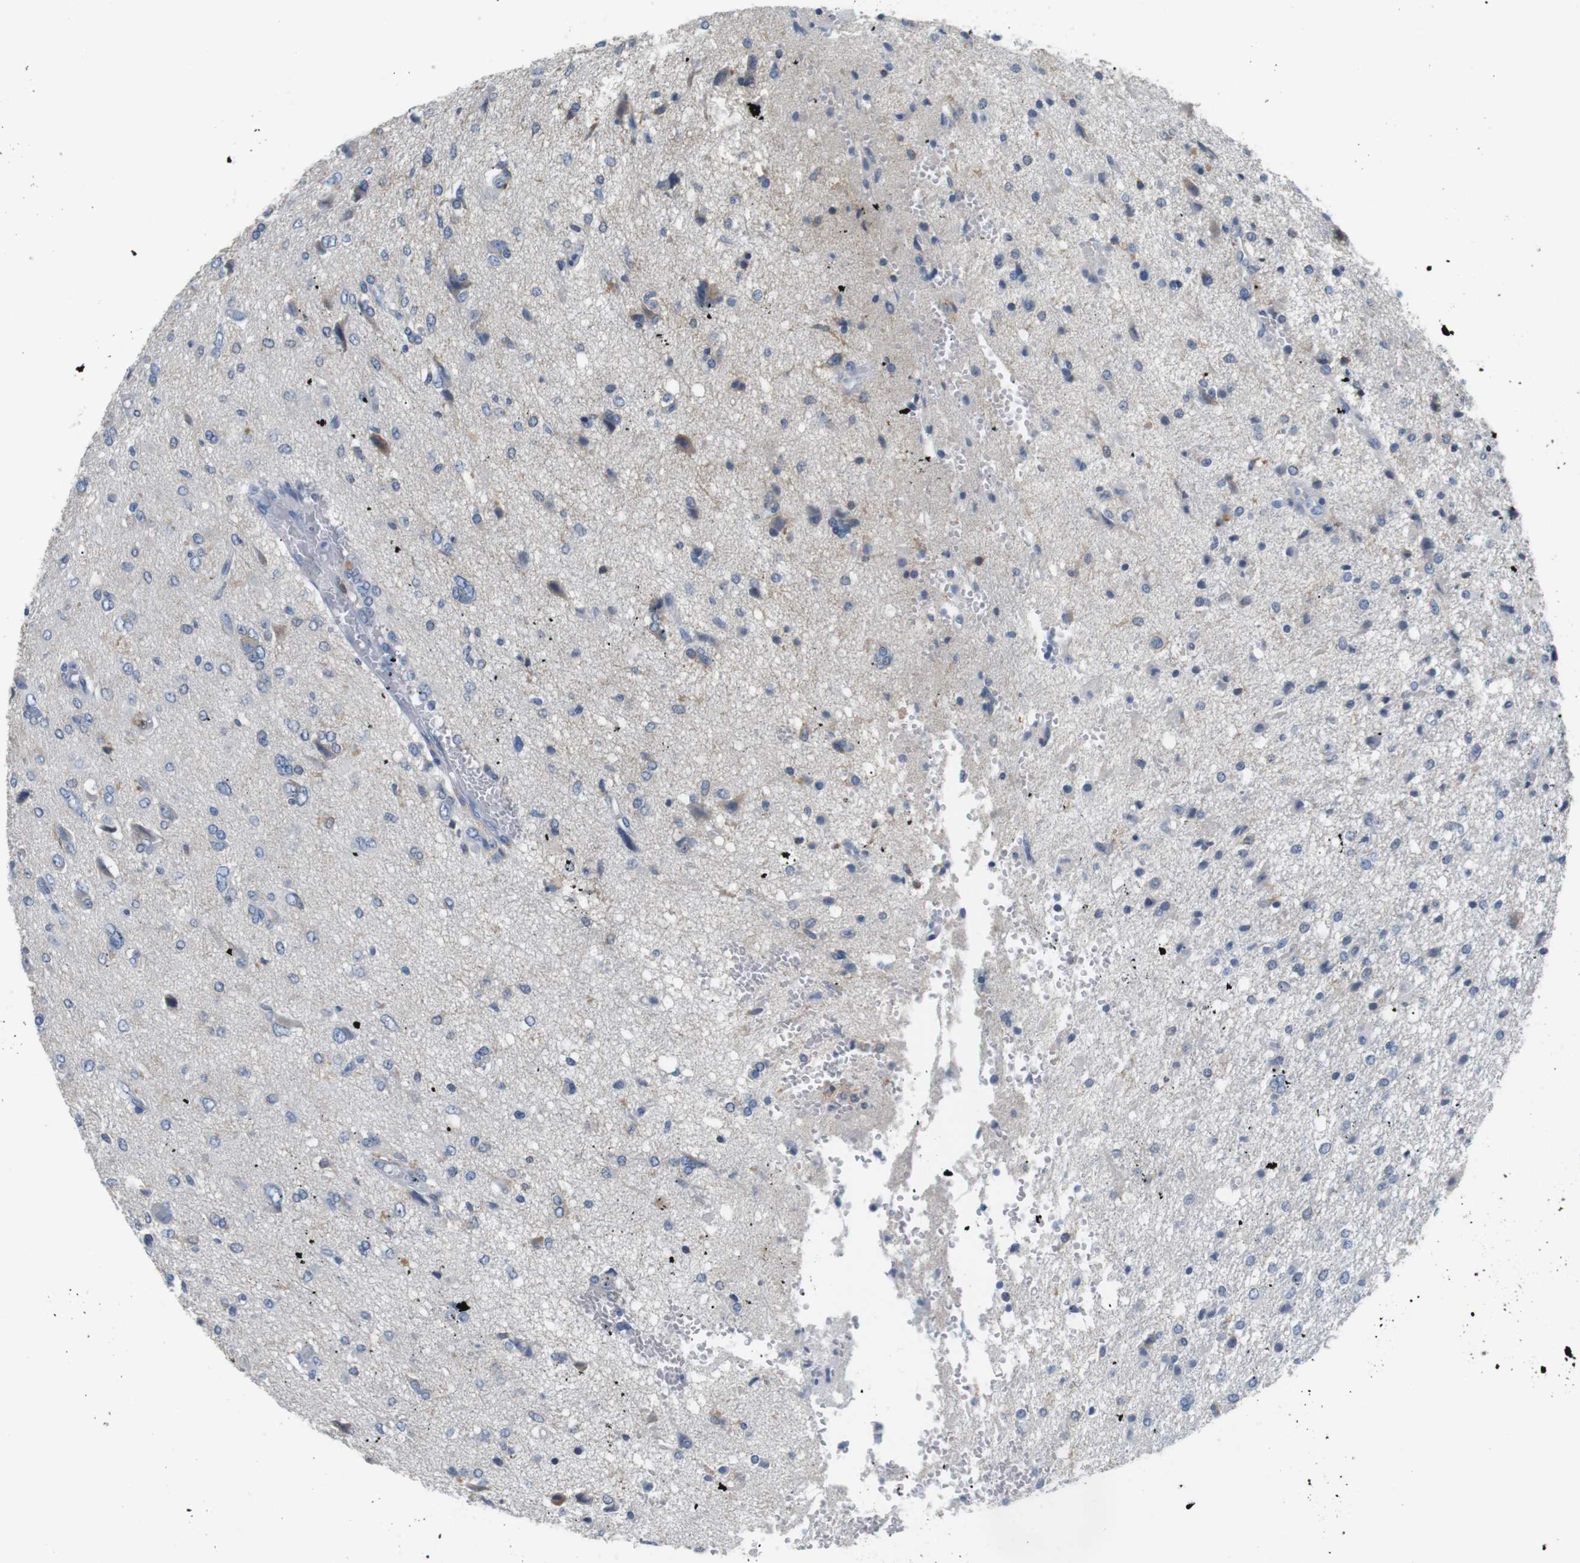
{"staining": {"intensity": "moderate", "quantity": "25%-75%", "location": "cytoplasmic/membranous"}, "tissue": "glioma", "cell_type": "Tumor cells", "image_type": "cancer", "snomed": [{"axis": "morphology", "description": "Glioma, malignant, High grade"}, {"axis": "topography", "description": "Brain"}], "caption": "A histopathology image showing moderate cytoplasmic/membranous expression in approximately 25%-75% of tumor cells in glioma, as visualized by brown immunohistochemical staining.", "gene": "FCGRT", "patient": {"sex": "female", "age": 59}}